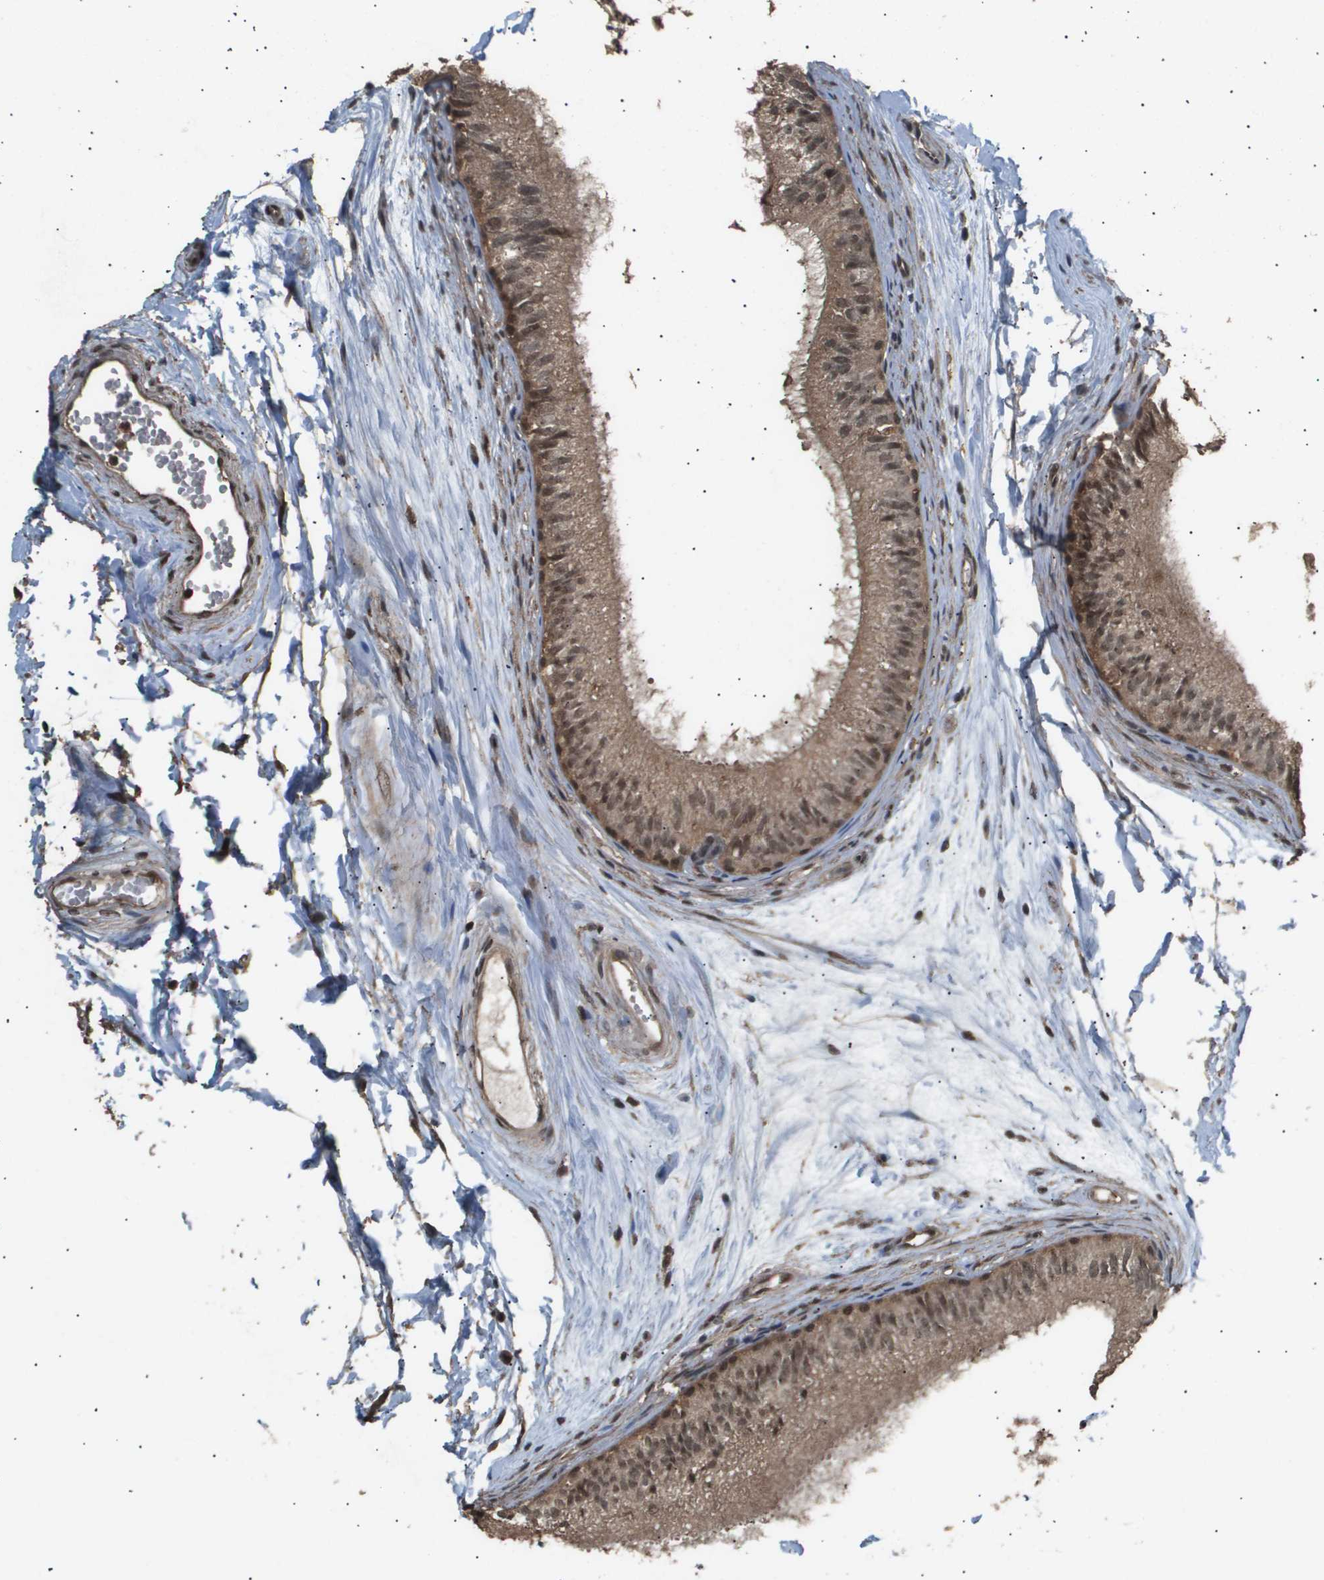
{"staining": {"intensity": "moderate", "quantity": ">75%", "location": "cytoplasmic/membranous,nuclear"}, "tissue": "epididymis", "cell_type": "Glandular cells", "image_type": "normal", "snomed": [{"axis": "morphology", "description": "Normal tissue, NOS"}, {"axis": "morphology", "description": "Atrophy, NOS"}, {"axis": "topography", "description": "Testis"}, {"axis": "topography", "description": "Epididymis"}], "caption": "Unremarkable epididymis was stained to show a protein in brown. There is medium levels of moderate cytoplasmic/membranous,nuclear expression in about >75% of glandular cells.", "gene": "ING1", "patient": {"sex": "male", "age": 18}}